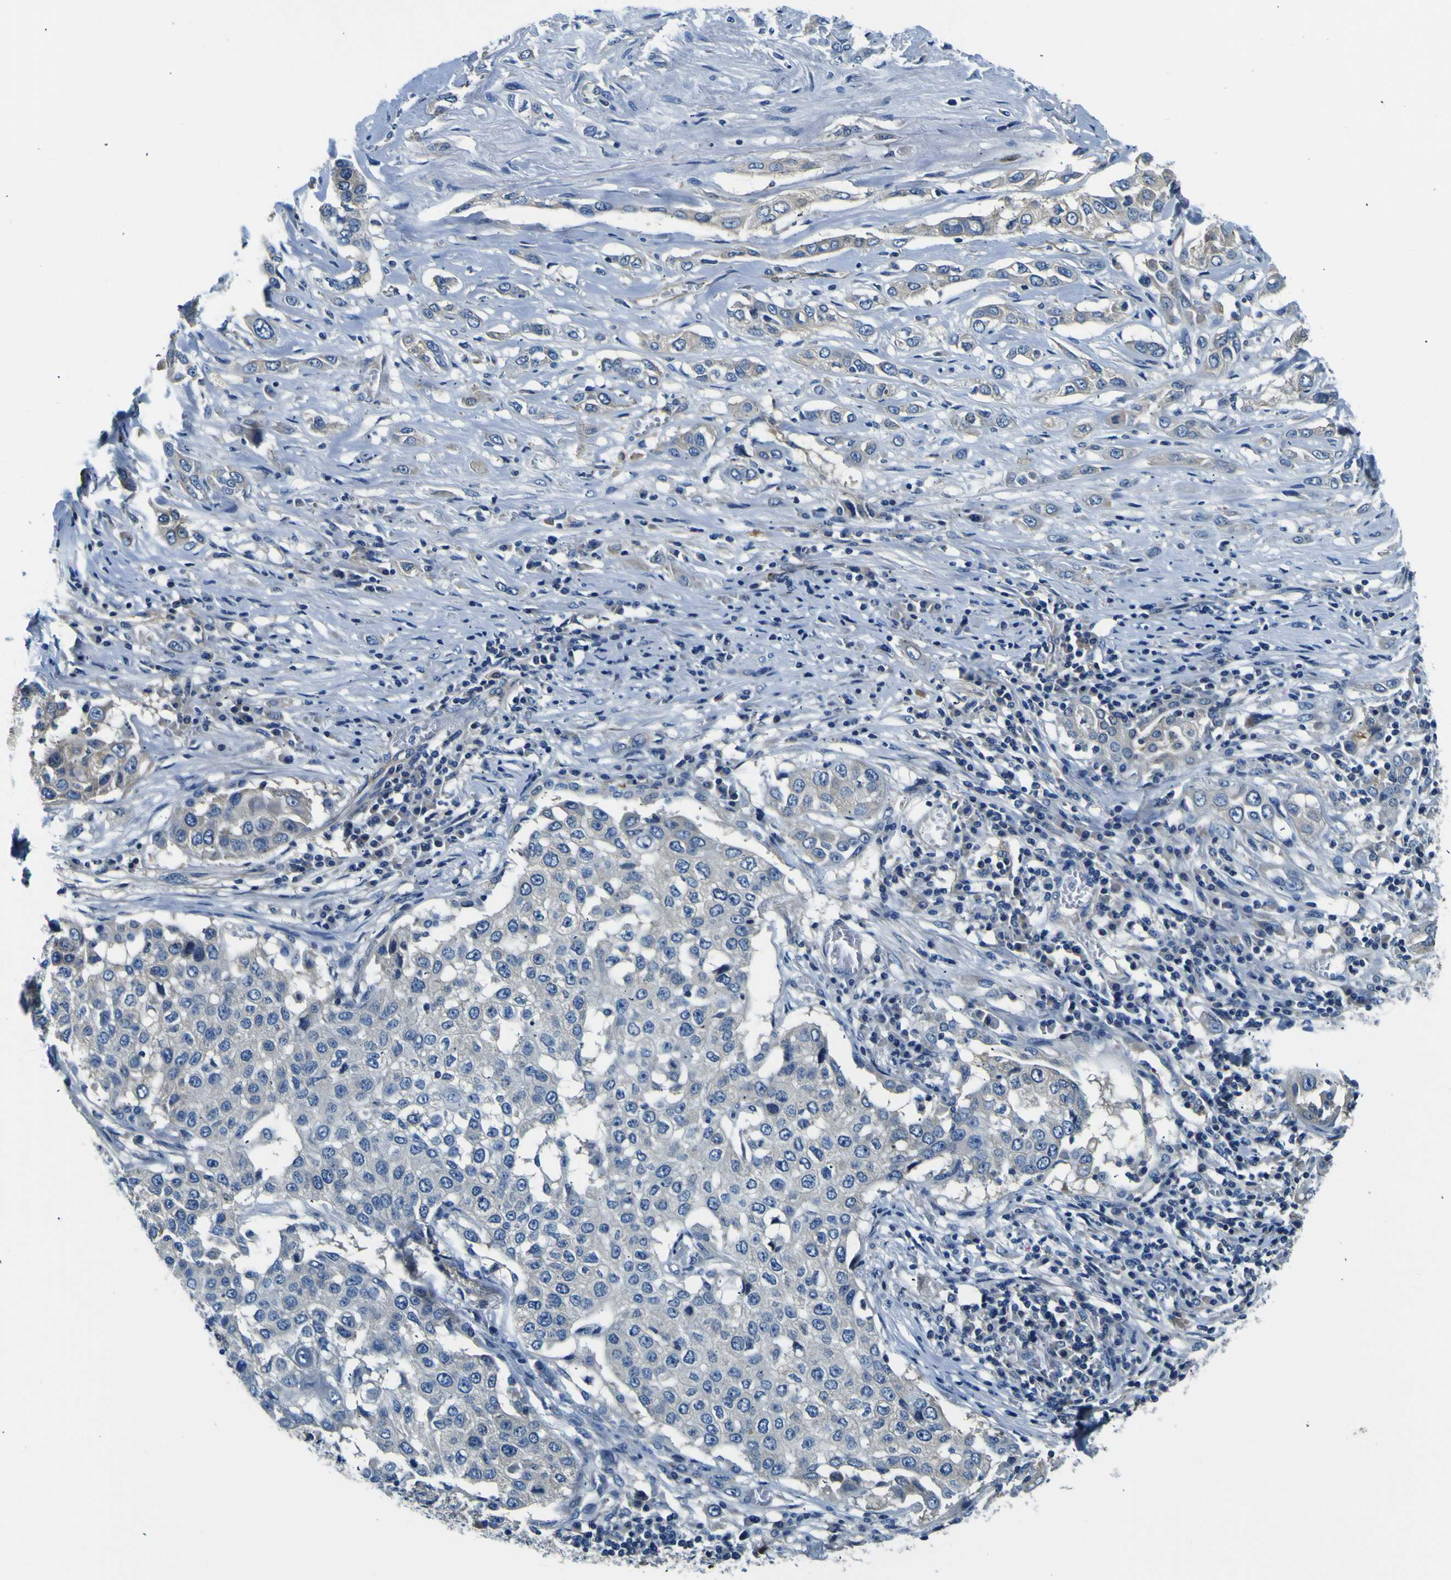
{"staining": {"intensity": "negative", "quantity": "none", "location": "none"}, "tissue": "lung cancer", "cell_type": "Tumor cells", "image_type": "cancer", "snomed": [{"axis": "morphology", "description": "Squamous cell carcinoma, NOS"}, {"axis": "topography", "description": "Lung"}], "caption": "Immunohistochemistry (IHC) image of squamous cell carcinoma (lung) stained for a protein (brown), which reveals no positivity in tumor cells.", "gene": "ADGRA2", "patient": {"sex": "male", "age": 71}}